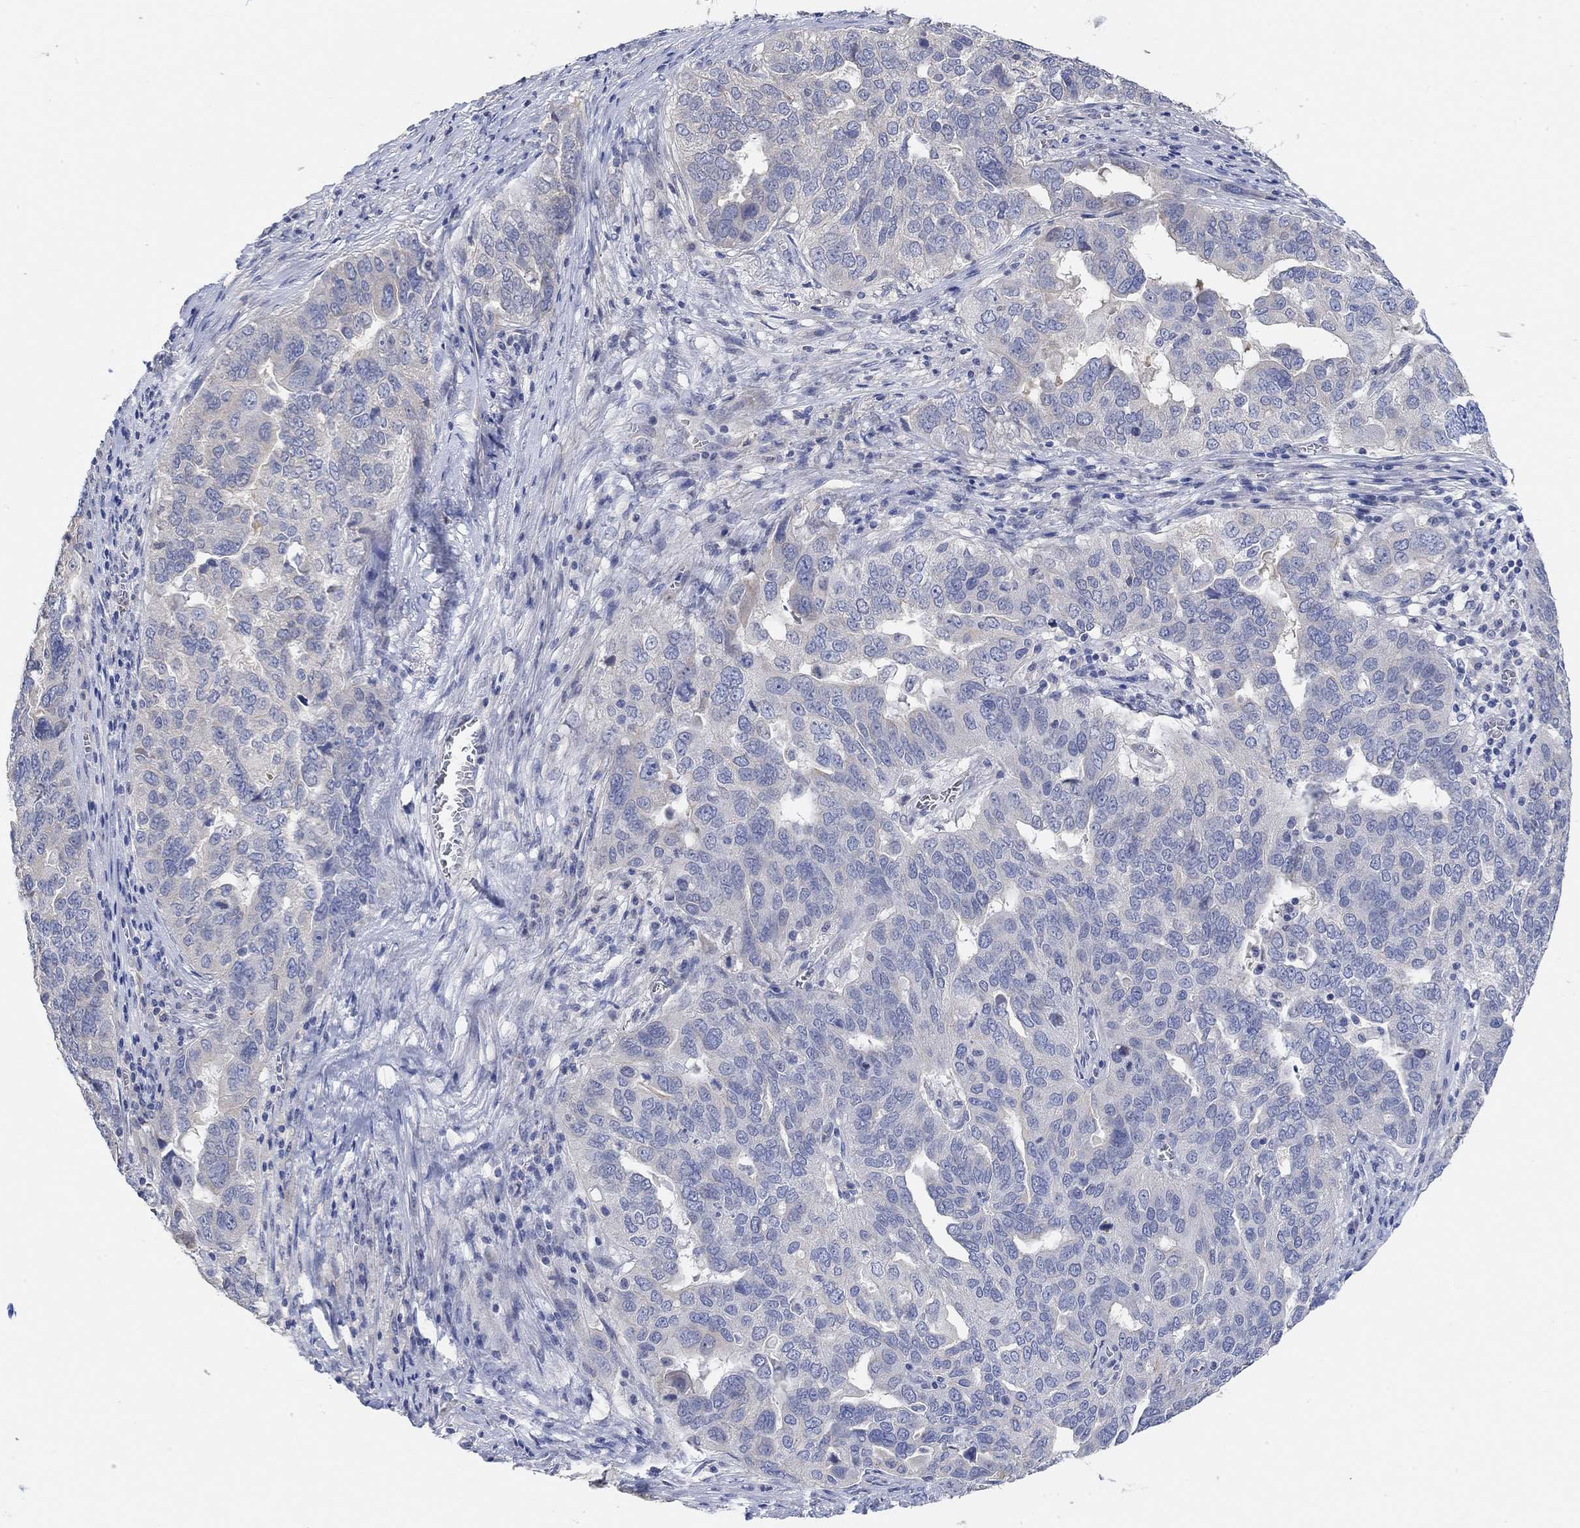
{"staining": {"intensity": "weak", "quantity": "<25%", "location": "cytoplasmic/membranous"}, "tissue": "ovarian cancer", "cell_type": "Tumor cells", "image_type": "cancer", "snomed": [{"axis": "morphology", "description": "Carcinoma, endometroid"}, {"axis": "topography", "description": "Soft tissue"}, {"axis": "topography", "description": "Ovary"}], "caption": "Tumor cells show no significant protein expression in endometroid carcinoma (ovarian). (Brightfield microscopy of DAB (3,3'-diaminobenzidine) immunohistochemistry at high magnification).", "gene": "NLRP14", "patient": {"sex": "female", "age": 52}}